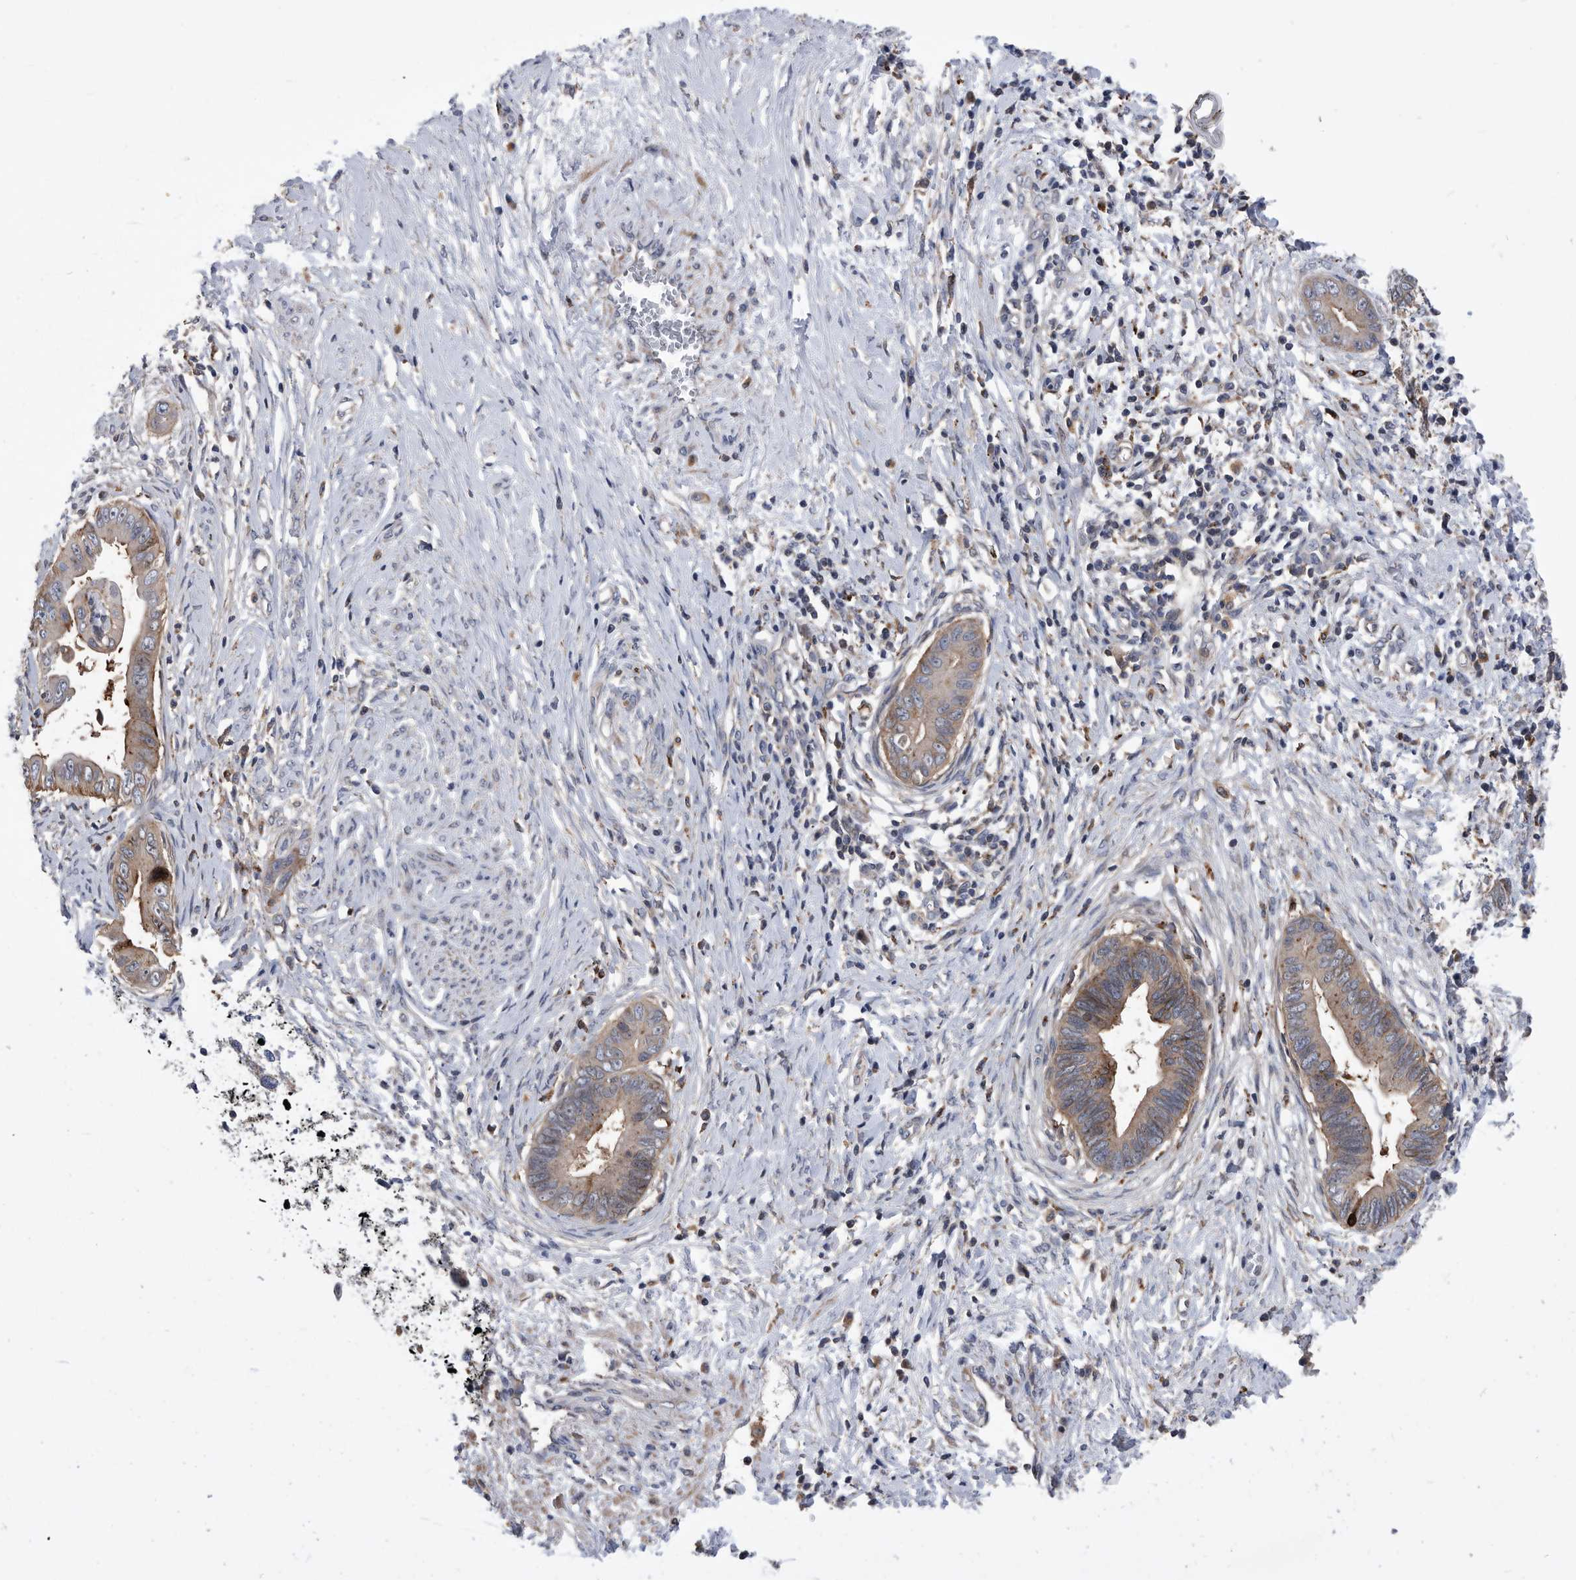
{"staining": {"intensity": "weak", "quantity": ">75%", "location": "cytoplasmic/membranous"}, "tissue": "cervical cancer", "cell_type": "Tumor cells", "image_type": "cancer", "snomed": [{"axis": "morphology", "description": "Adenocarcinoma, NOS"}, {"axis": "topography", "description": "Cervix"}], "caption": "This is a histology image of immunohistochemistry (IHC) staining of cervical cancer, which shows weak expression in the cytoplasmic/membranous of tumor cells.", "gene": "BAIAP3", "patient": {"sex": "female", "age": 44}}